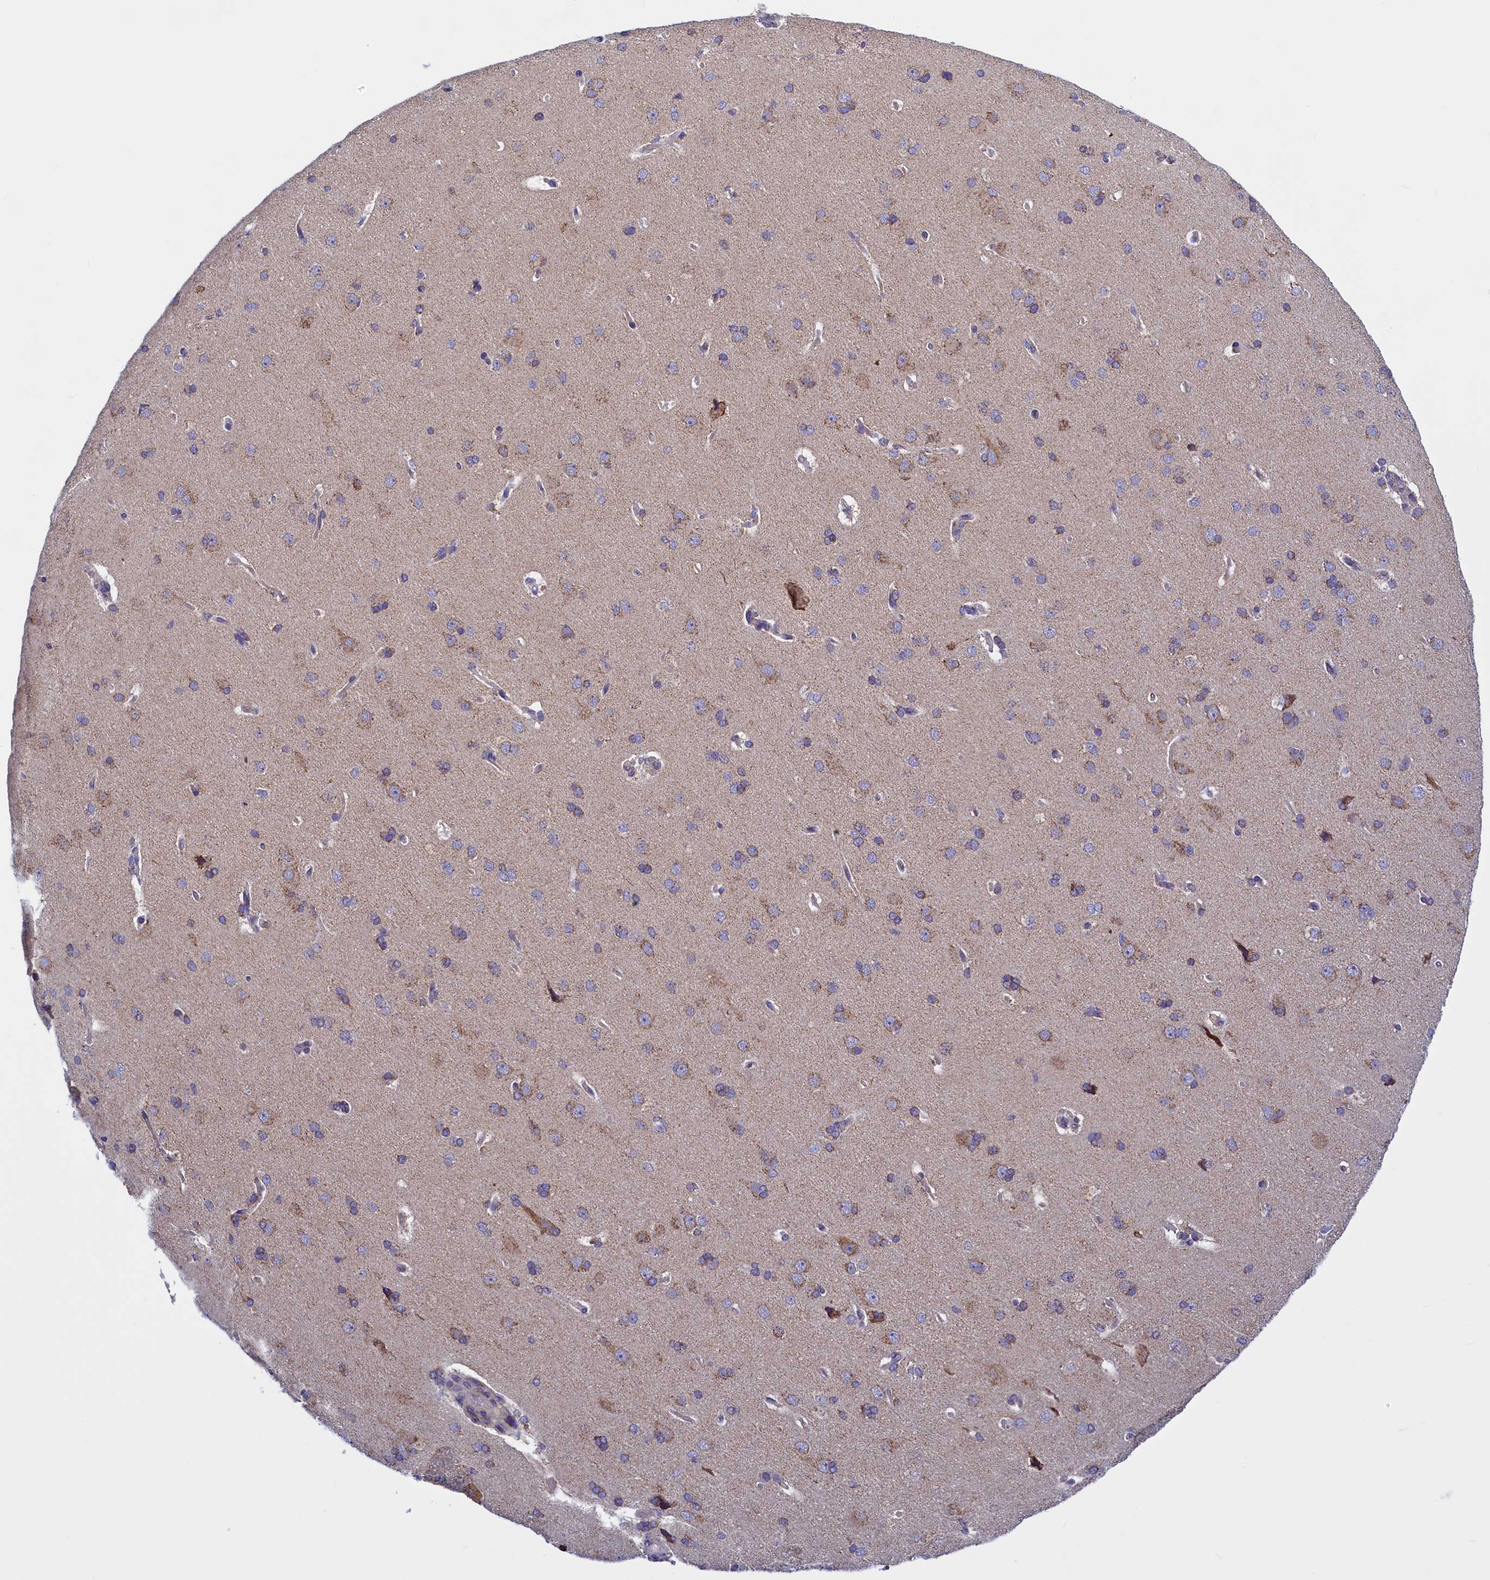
{"staining": {"intensity": "weak", "quantity": "25%-75%", "location": "cytoplasmic/membranous"}, "tissue": "cerebral cortex", "cell_type": "Endothelial cells", "image_type": "normal", "snomed": [{"axis": "morphology", "description": "Normal tissue, NOS"}, {"axis": "topography", "description": "Cerebral cortex"}], "caption": "Immunohistochemical staining of benign cerebral cortex displays low levels of weak cytoplasmic/membranous expression in about 25%-75% of endothelial cells. The staining was performed using DAB (3,3'-diaminobenzidine), with brown indicating positive protein expression. Nuclei are stained blue with hematoxylin.", "gene": "IFT122", "patient": {"sex": "male", "age": 62}}